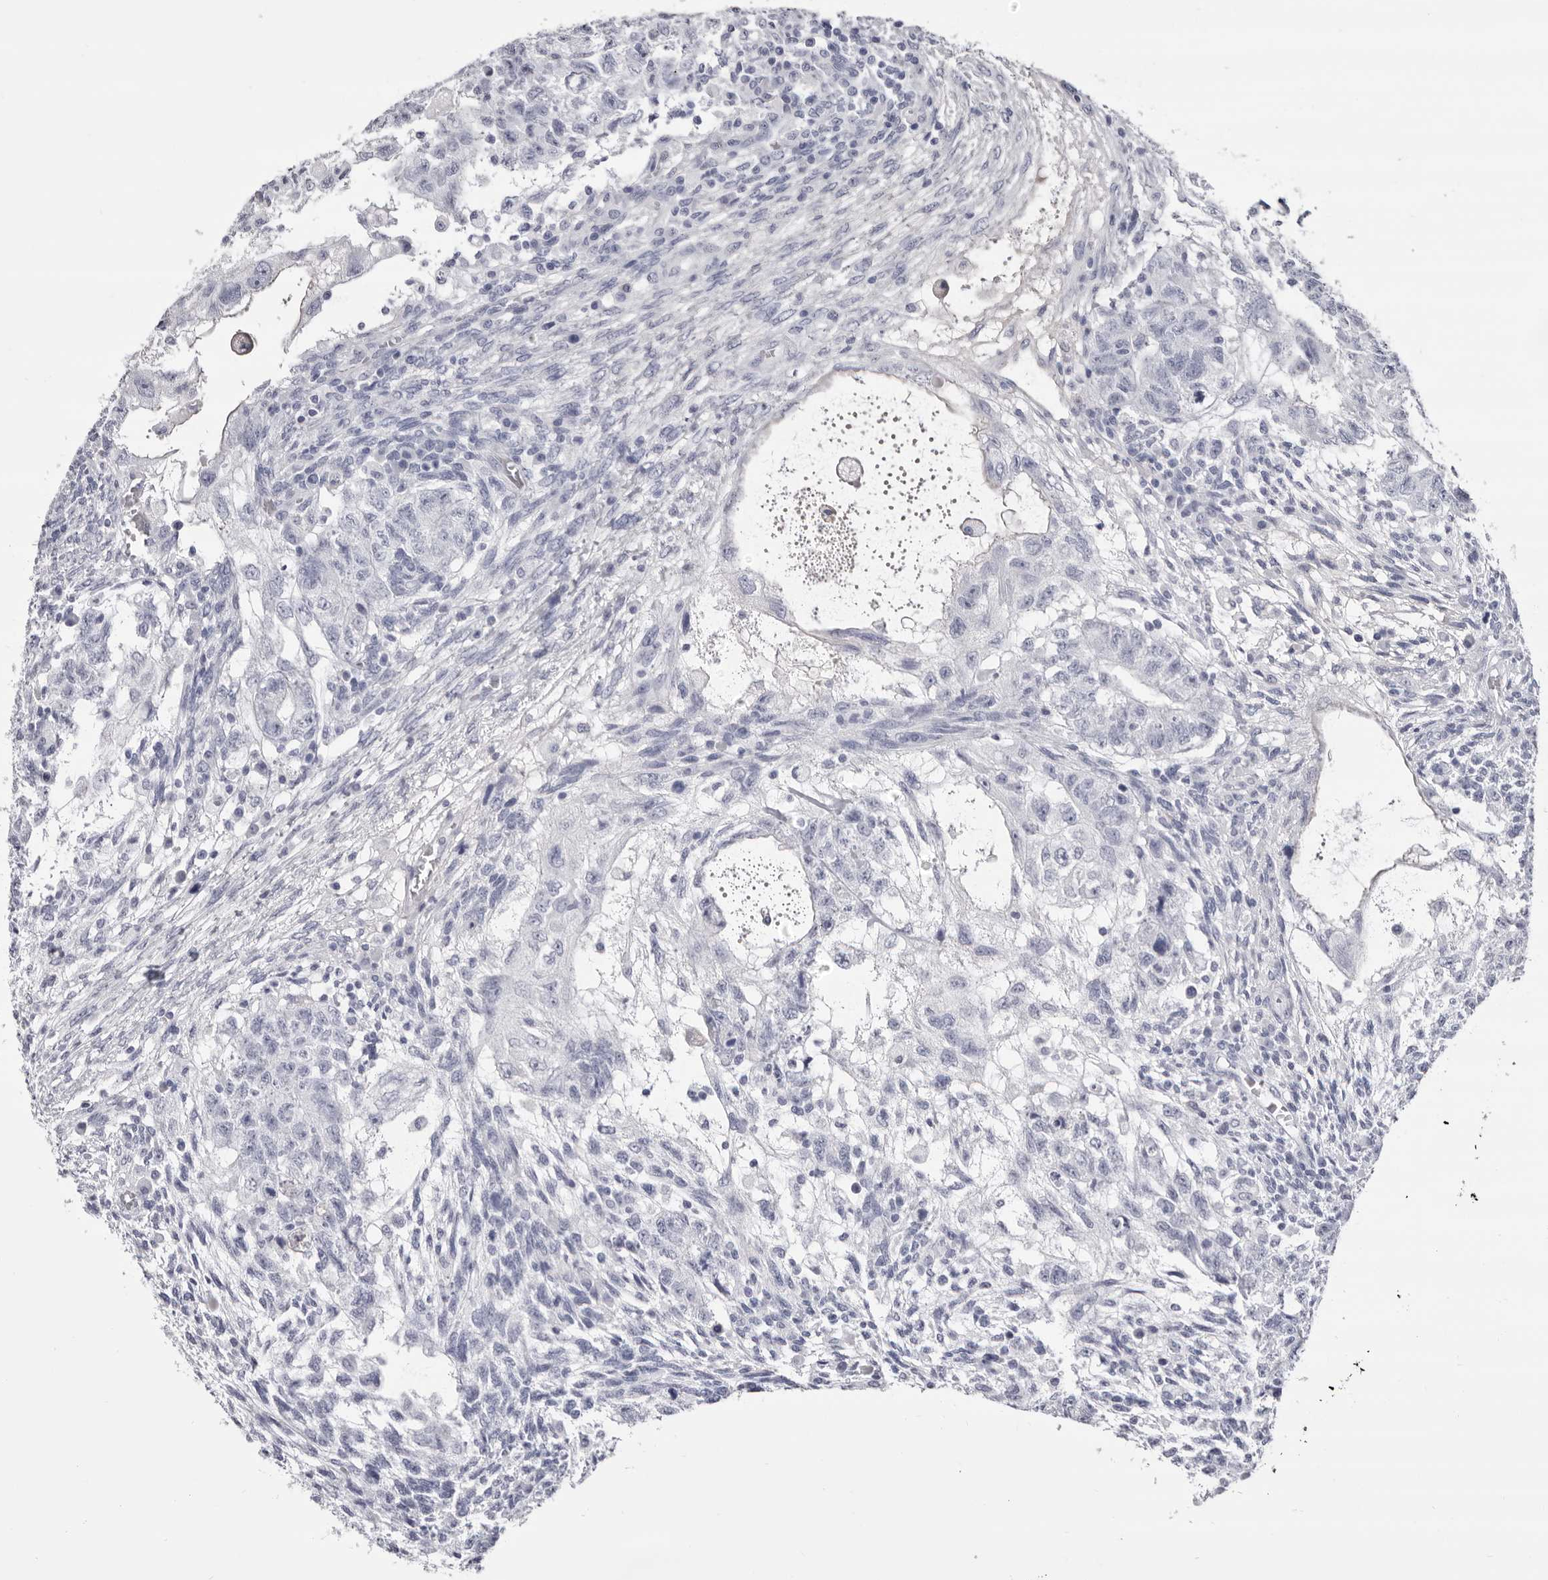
{"staining": {"intensity": "negative", "quantity": "none", "location": "none"}, "tissue": "testis cancer", "cell_type": "Tumor cells", "image_type": "cancer", "snomed": [{"axis": "morphology", "description": "Normal tissue, NOS"}, {"axis": "morphology", "description": "Carcinoma, Embryonal, NOS"}, {"axis": "topography", "description": "Testis"}], "caption": "Testis embryonal carcinoma stained for a protein using immunohistochemistry displays no positivity tumor cells.", "gene": "LPO", "patient": {"sex": "male", "age": 36}}